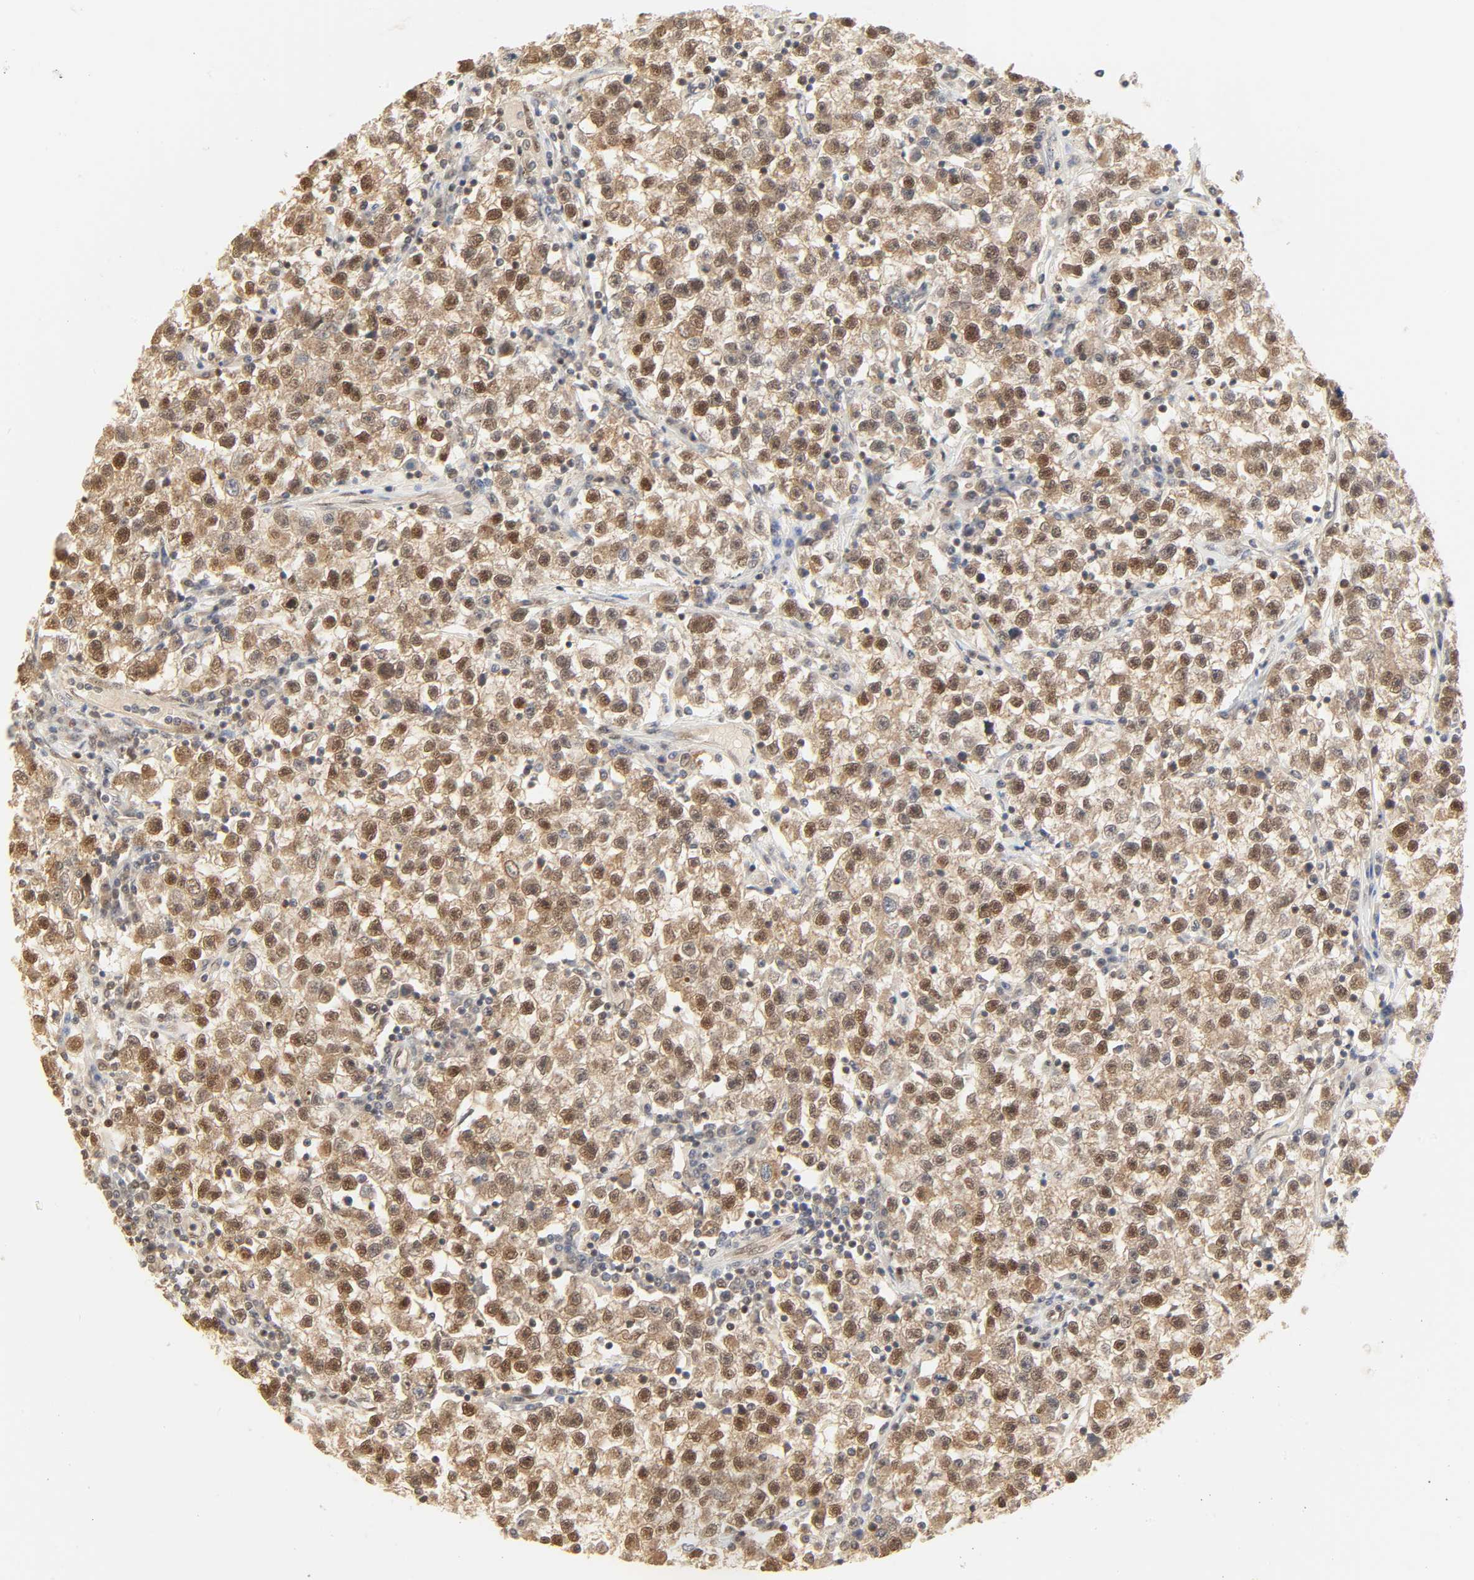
{"staining": {"intensity": "moderate", "quantity": "25%-75%", "location": "cytoplasmic/membranous,nuclear"}, "tissue": "testis cancer", "cell_type": "Tumor cells", "image_type": "cancer", "snomed": [{"axis": "morphology", "description": "Seminoma, NOS"}, {"axis": "topography", "description": "Testis"}], "caption": "Seminoma (testis) was stained to show a protein in brown. There is medium levels of moderate cytoplasmic/membranous and nuclear staining in approximately 25%-75% of tumor cells.", "gene": "UBC", "patient": {"sex": "male", "age": 22}}